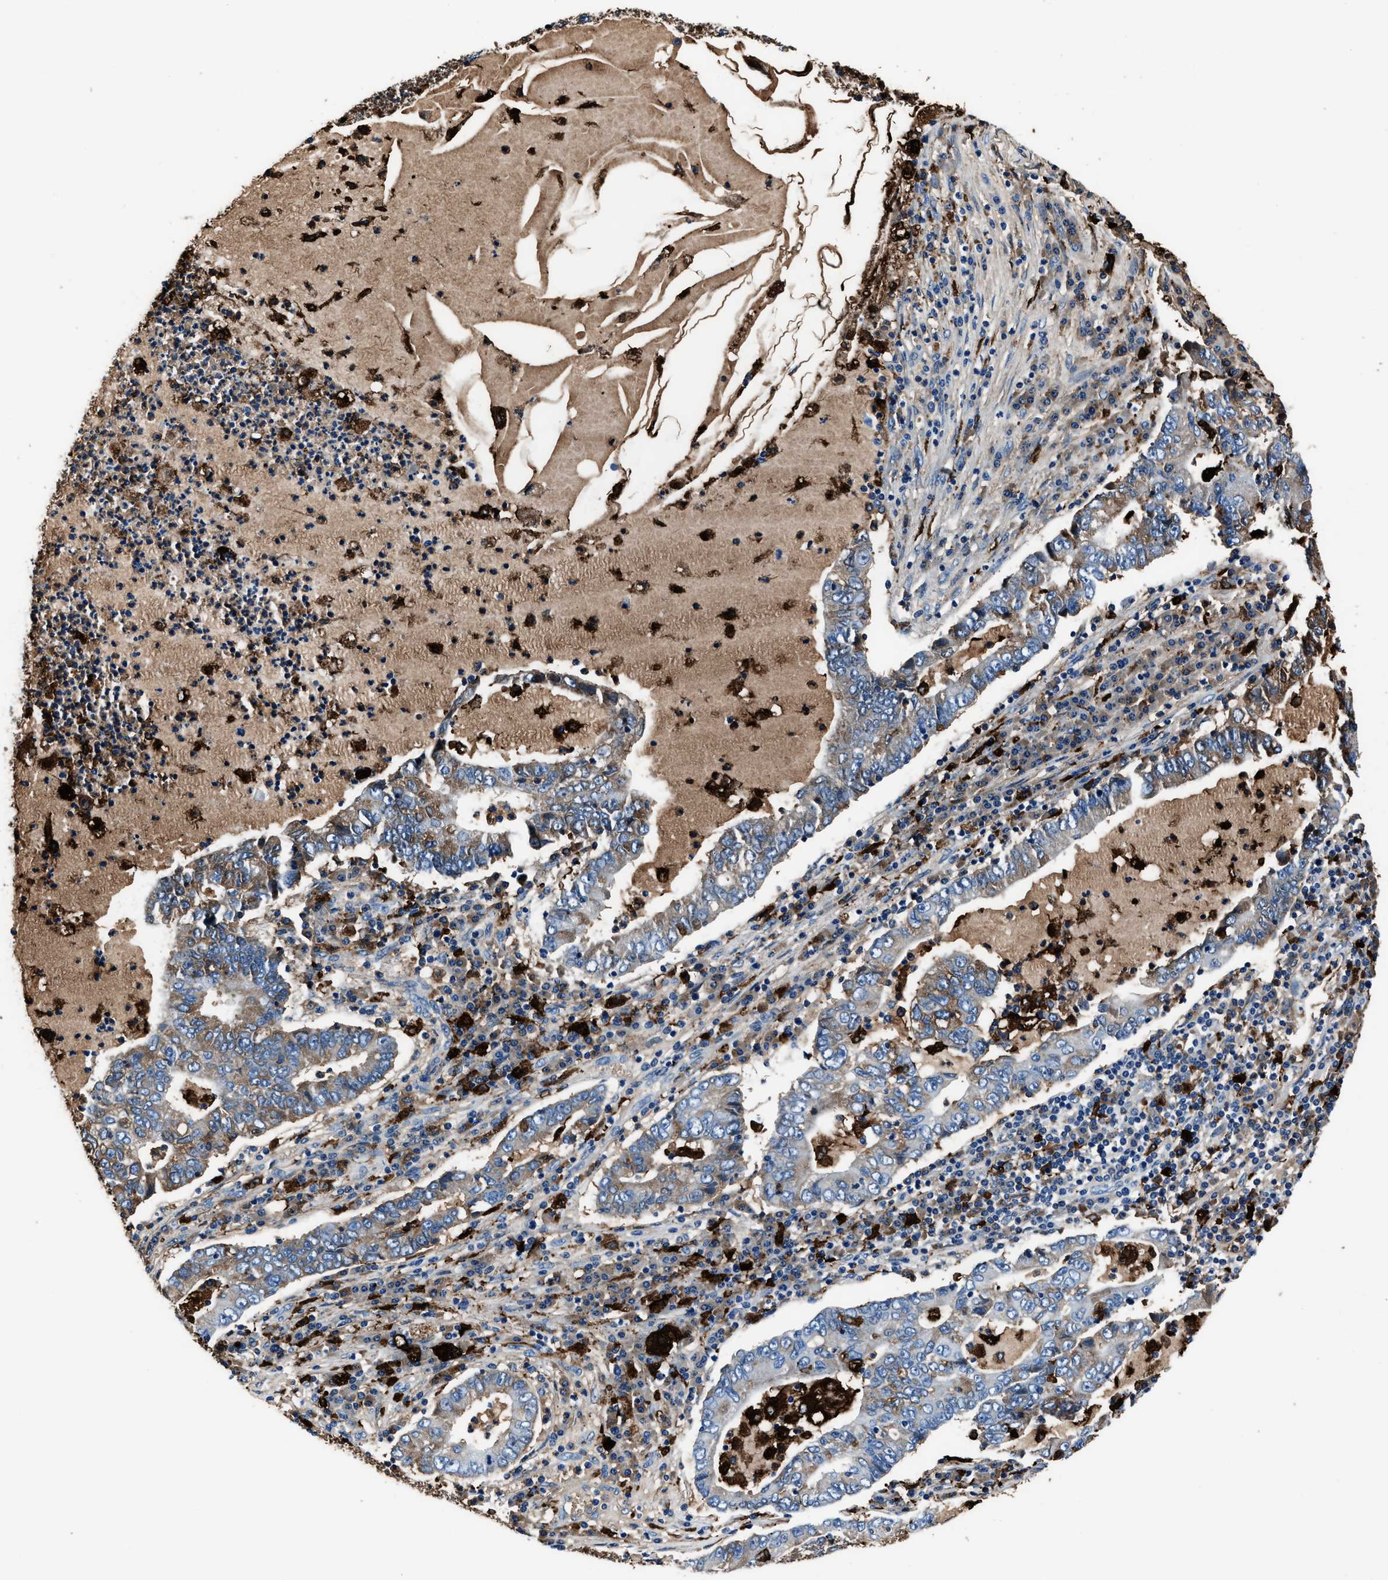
{"staining": {"intensity": "moderate", "quantity": ">75%", "location": "cytoplasmic/membranous"}, "tissue": "lung cancer", "cell_type": "Tumor cells", "image_type": "cancer", "snomed": [{"axis": "morphology", "description": "Adenocarcinoma, NOS"}, {"axis": "topography", "description": "Lung"}], "caption": "A photomicrograph of lung adenocarcinoma stained for a protein reveals moderate cytoplasmic/membranous brown staining in tumor cells. Nuclei are stained in blue.", "gene": "FTL", "patient": {"sex": "female", "age": 51}}